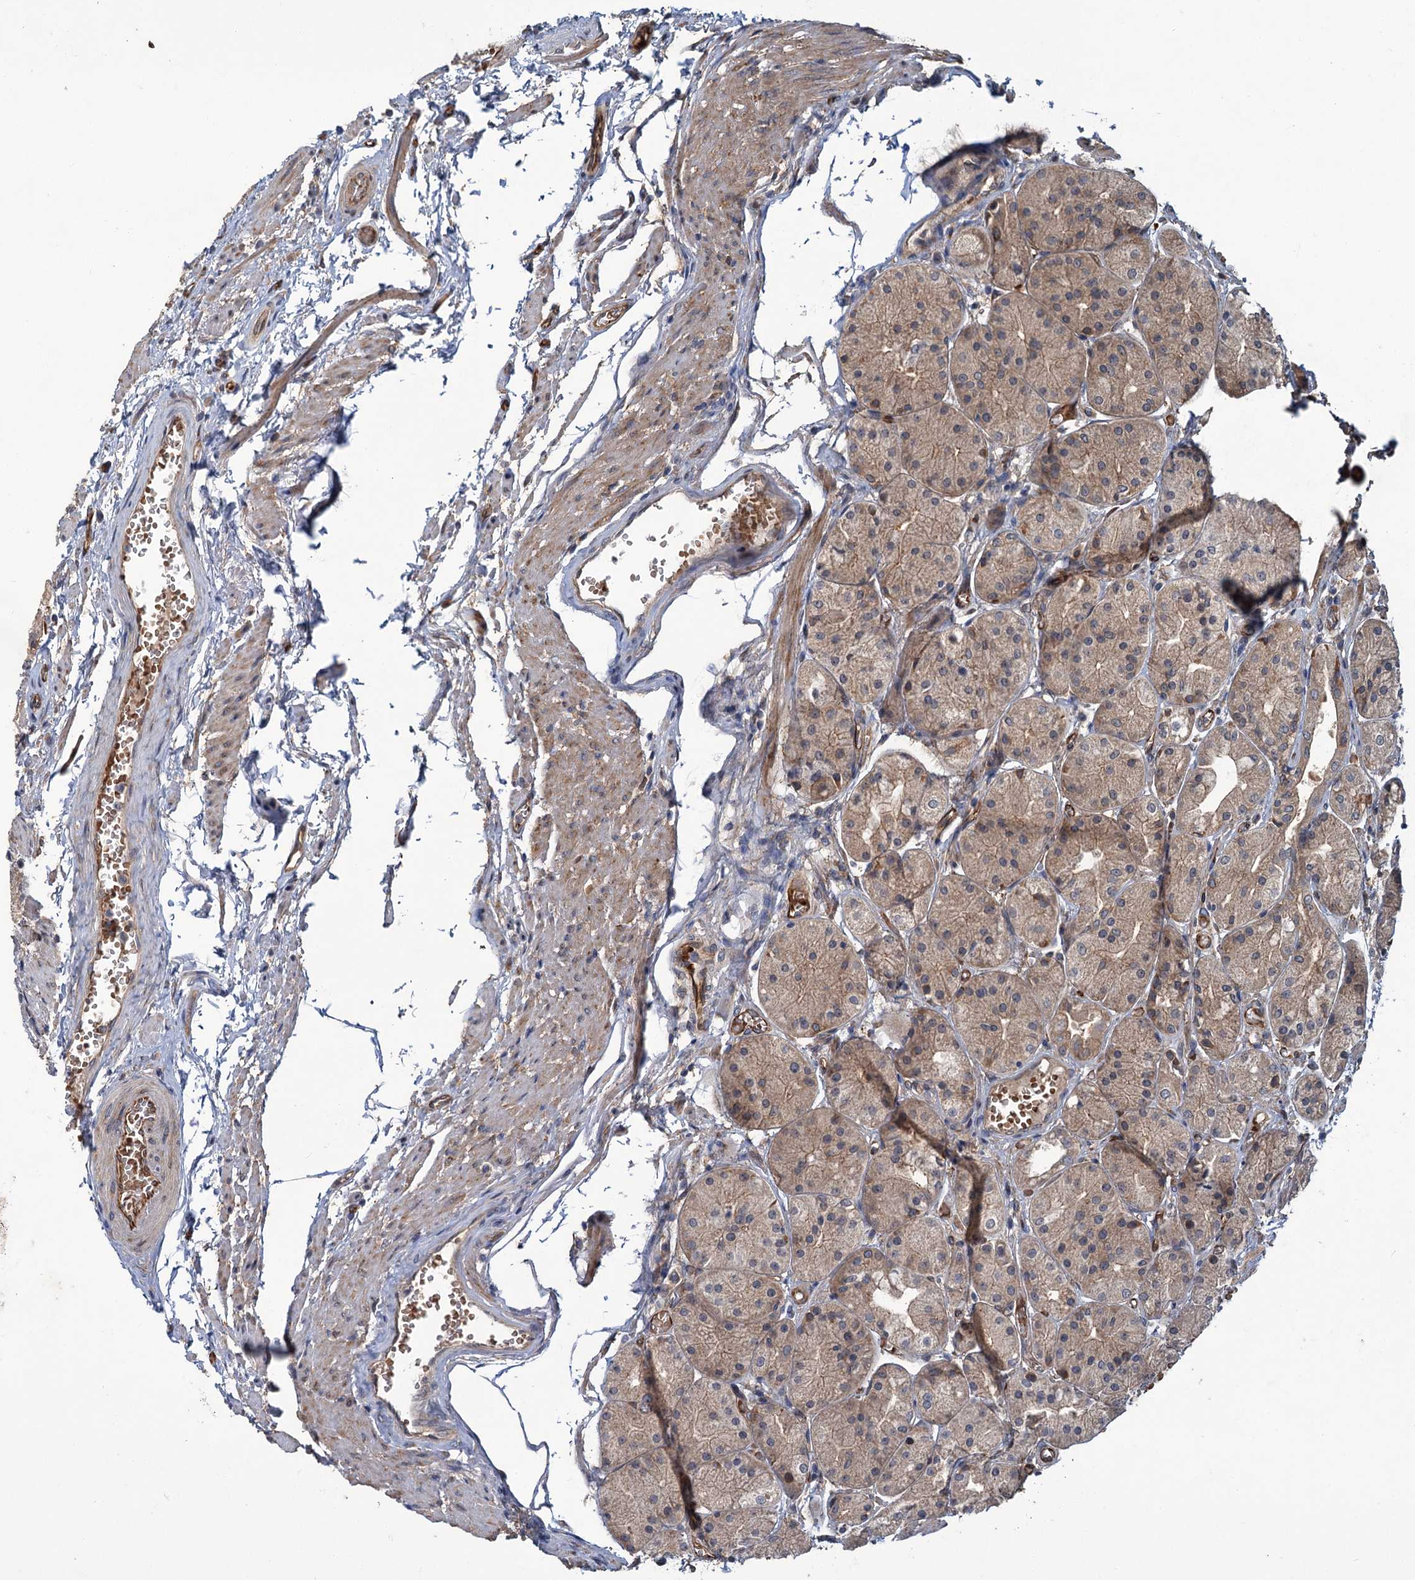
{"staining": {"intensity": "moderate", "quantity": ">75%", "location": "cytoplasmic/membranous"}, "tissue": "stomach", "cell_type": "Glandular cells", "image_type": "normal", "snomed": [{"axis": "morphology", "description": "Normal tissue, NOS"}, {"axis": "topography", "description": "Stomach, upper"}], "caption": "An immunohistochemistry micrograph of normal tissue is shown. Protein staining in brown labels moderate cytoplasmic/membranous positivity in stomach within glandular cells. The staining was performed using DAB (3,3'-diaminobenzidine), with brown indicating positive protein expression. Nuclei are stained blue with hematoxylin.", "gene": "PKN2", "patient": {"sex": "male", "age": 72}}